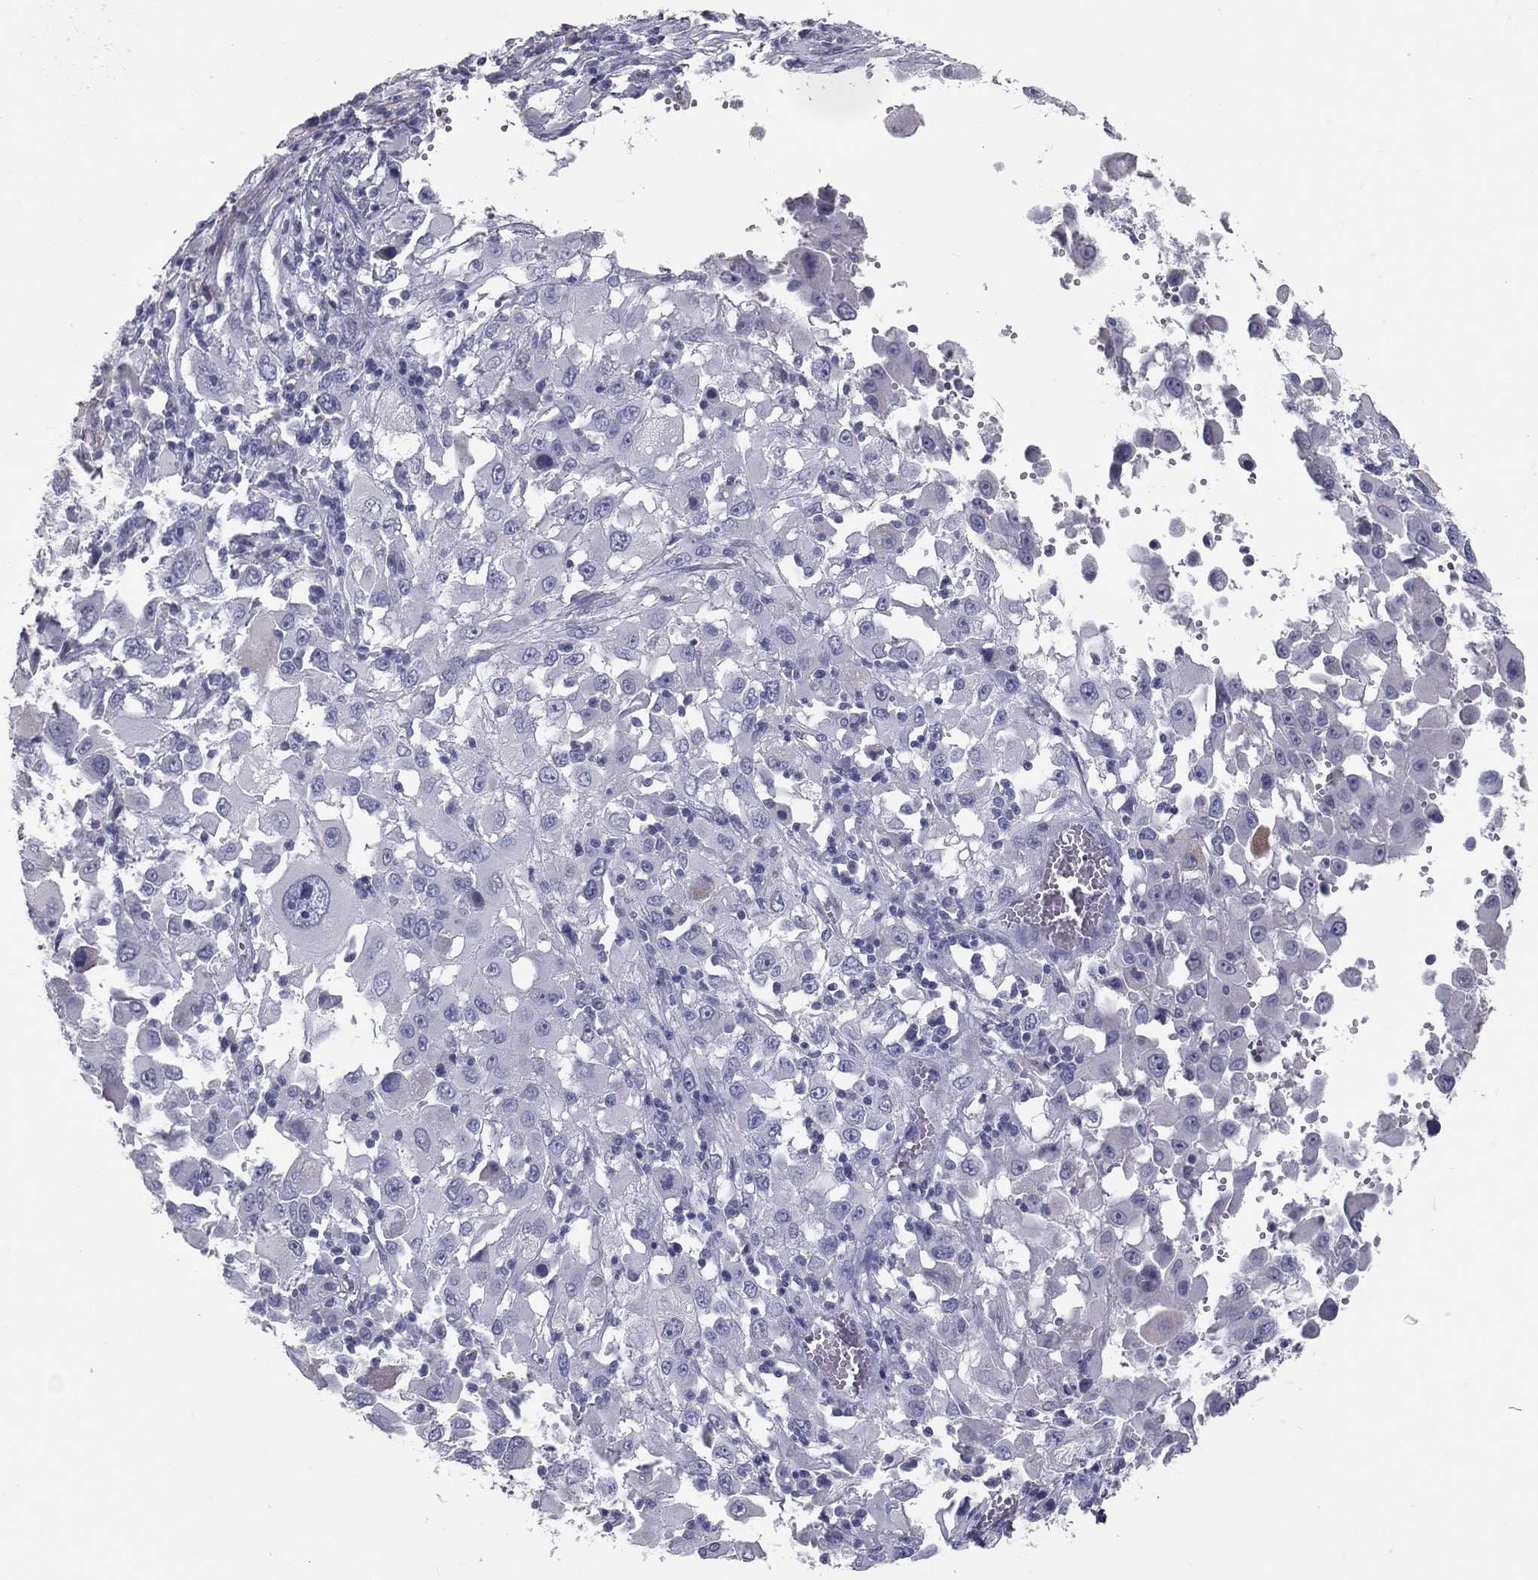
{"staining": {"intensity": "negative", "quantity": "none", "location": "none"}, "tissue": "melanoma", "cell_type": "Tumor cells", "image_type": "cancer", "snomed": [{"axis": "morphology", "description": "Malignant melanoma, Metastatic site"}, {"axis": "topography", "description": "Soft tissue"}], "caption": "Immunohistochemistry (IHC) image of neoplastic tissue: human melanoma stained with DAB (3,3'-diaminobenzidine) displays no significant protein positivity in tumor cells.", "gene": "TFPI2", "patient": {"sex": "male", "age": 50}}